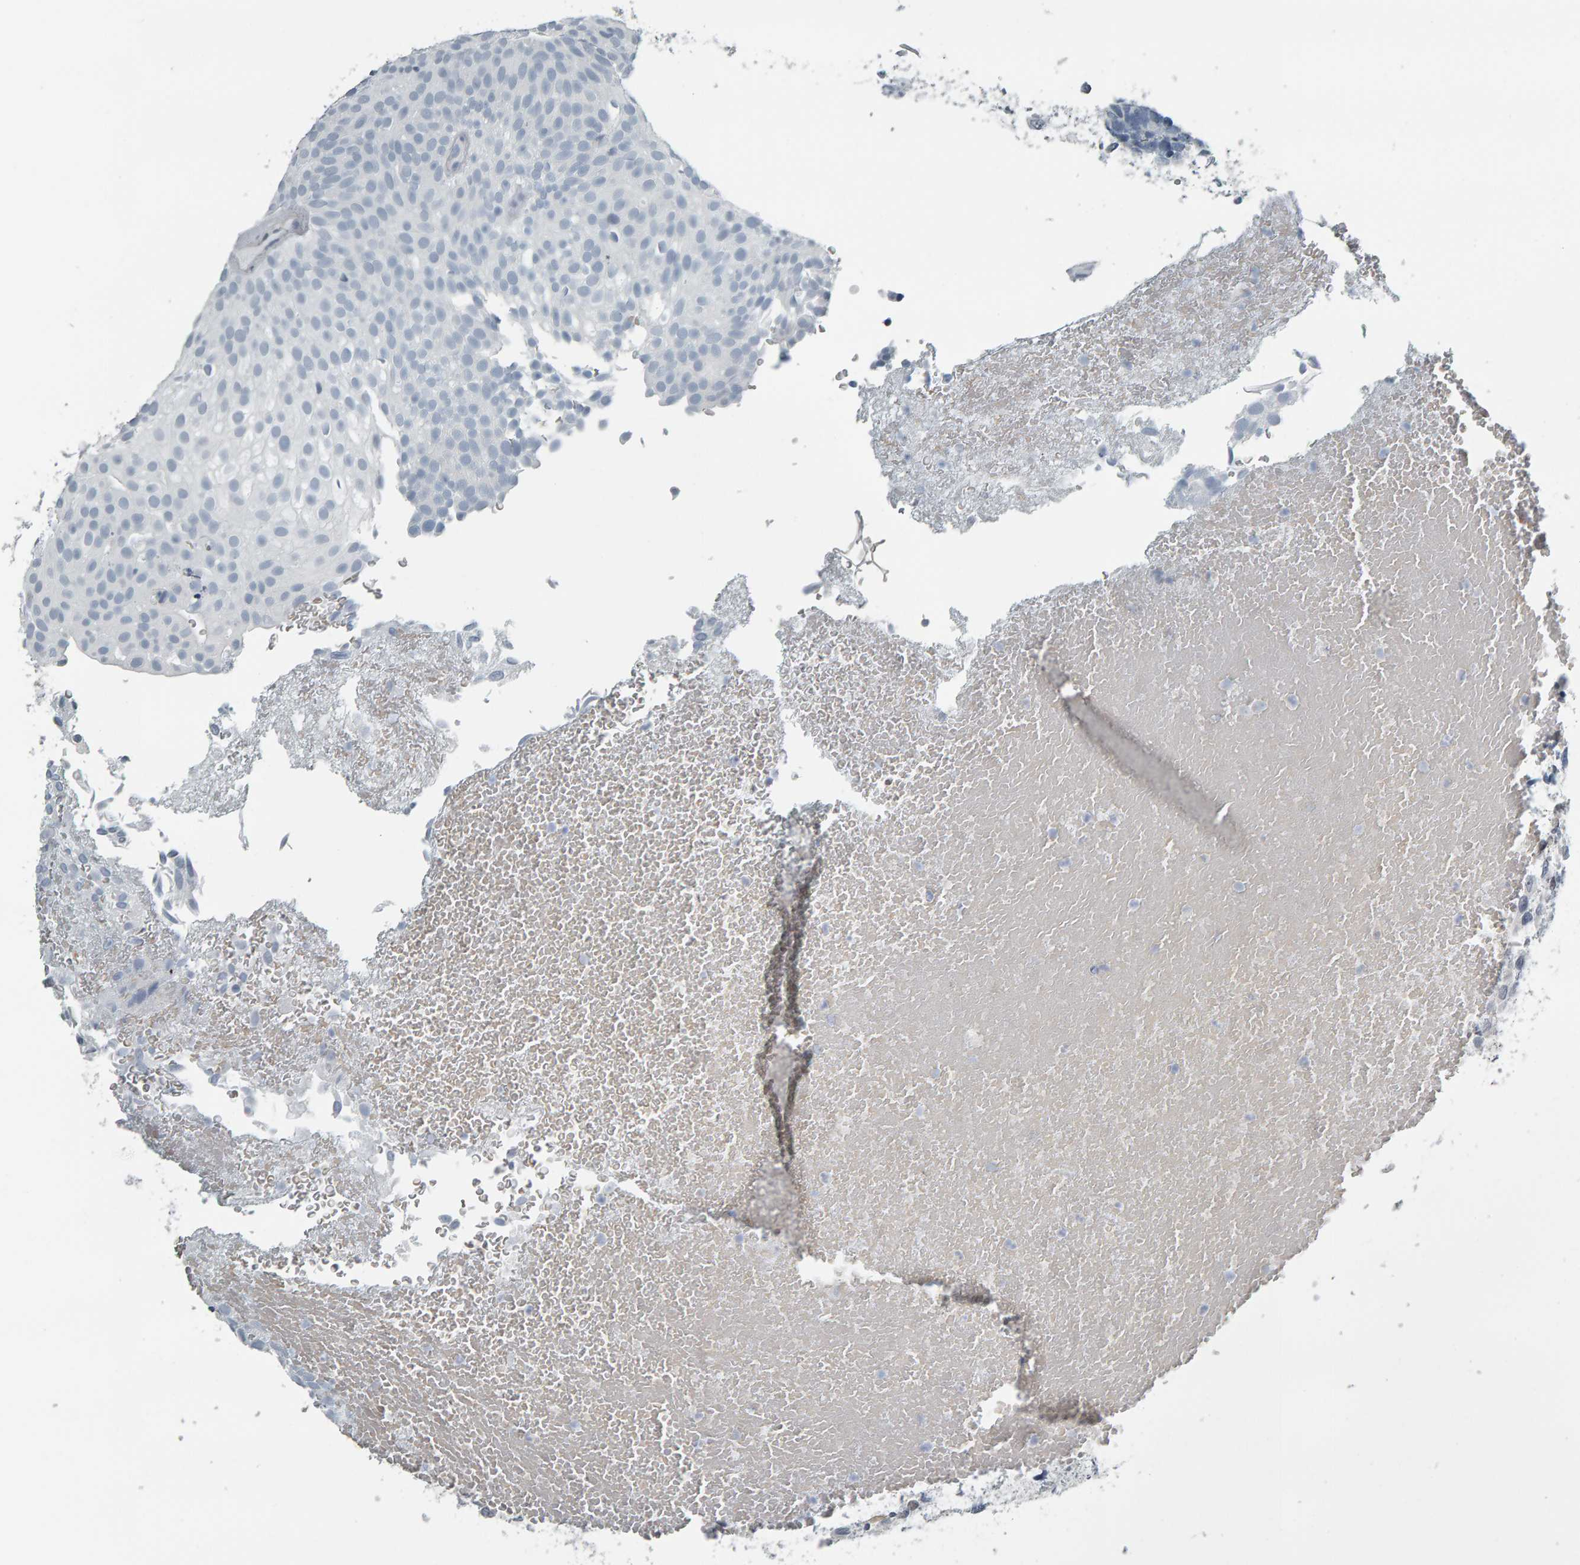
{"staining": {"intensity": "negative", "quantity": "none", "location": "none"}, "tissue": "urothelial cancer", "cell_type": "Tumor cells", "image_type": "cancer", "snomed": [{"axis": "morphology", "description": "Urothelial carcinoma, Low grade"}, {"axis": "topography", "description": "Urinary bladder"}], "caption": "IHC image of neoplastic tissue: human urothelial cancer stained with DAB (3,3'-diaminobenzidine) displays no significant protein staining in tumor cells. (Stains: DAB (3,3'-diaminobenzidine) immunohistochemistry (IHC) with hematoxylin counter stain, Microscopy: brightfield microscopy at high magnification).", "gene": "PYY", "patient": {"sex": "male", "age": 78}}